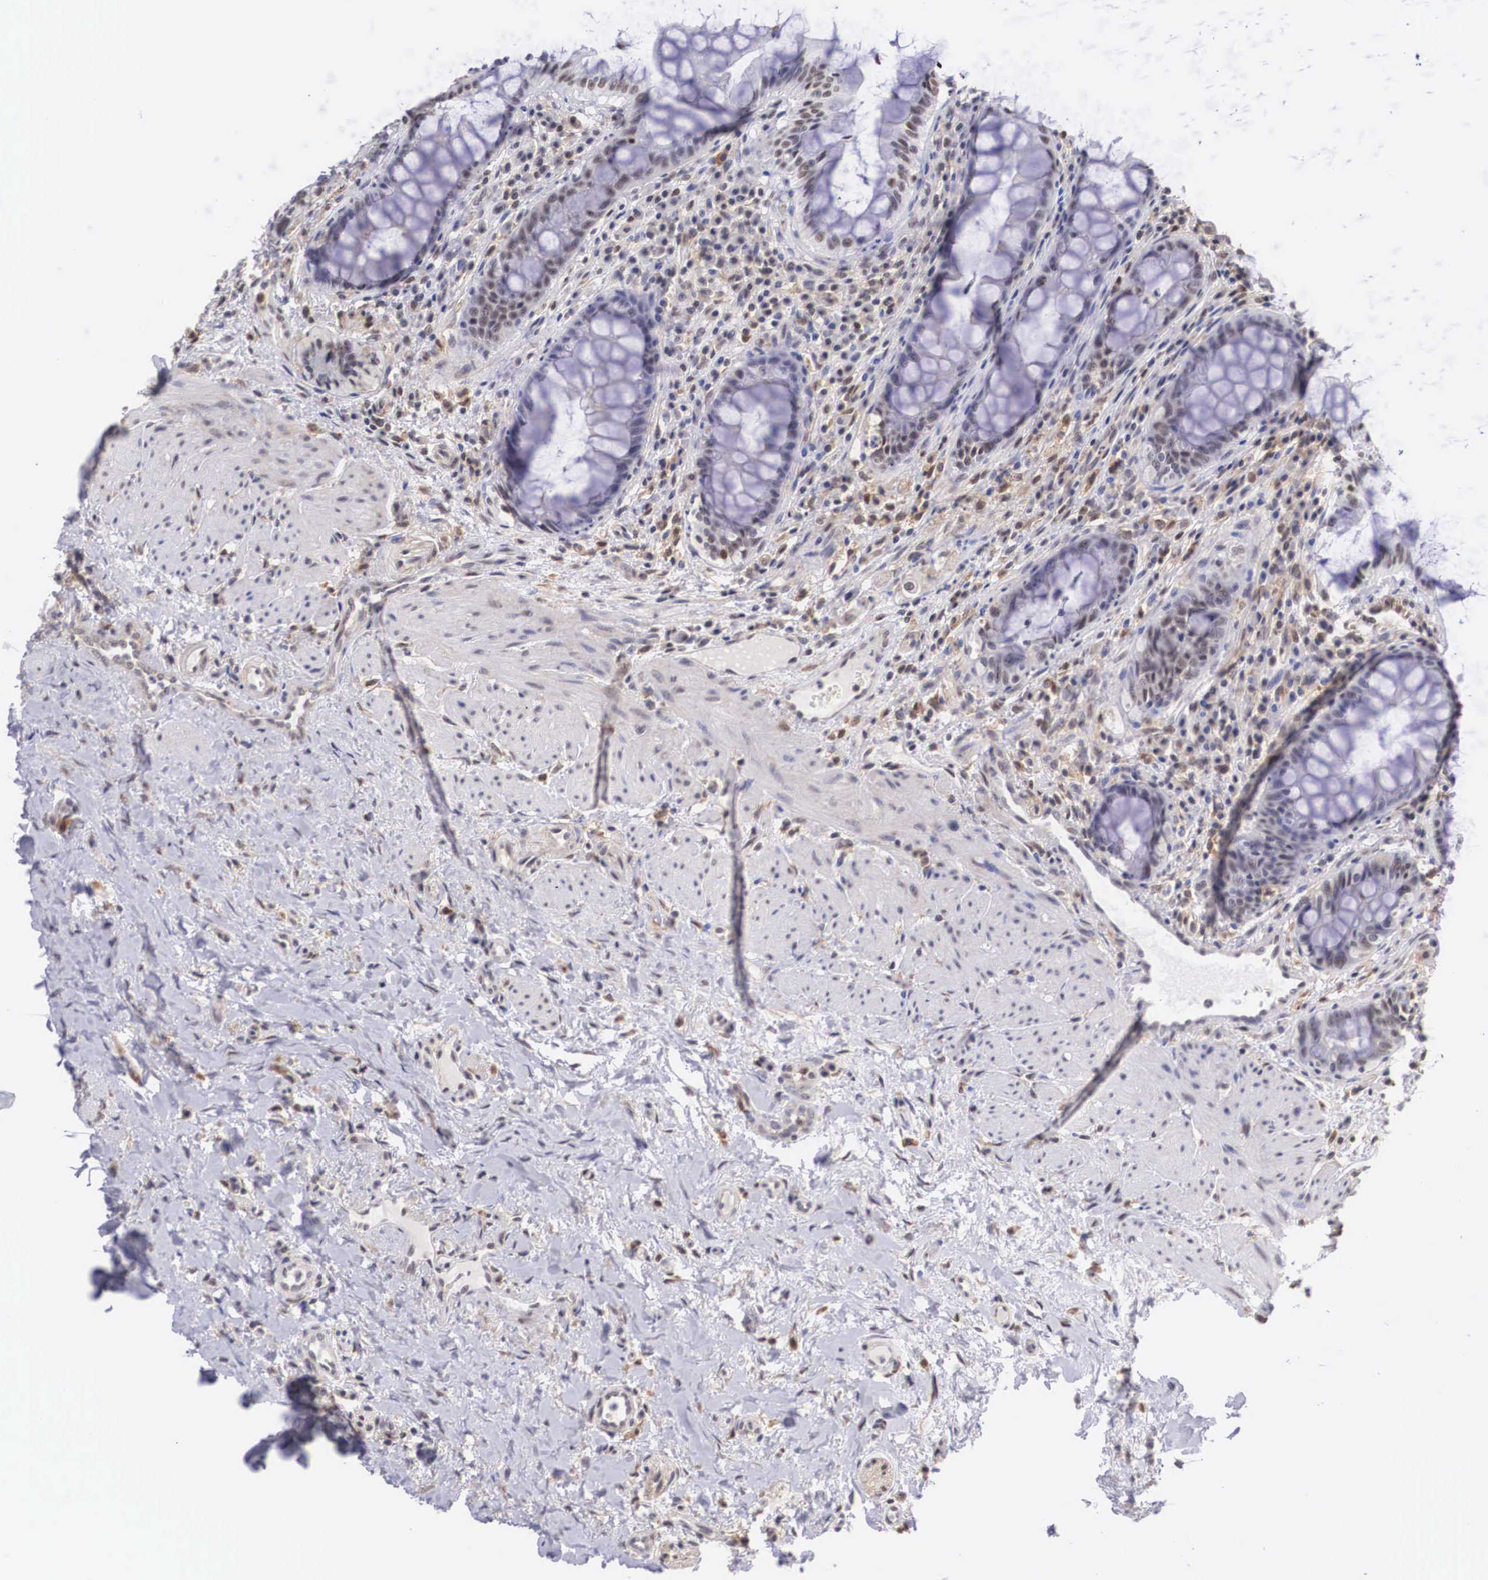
{"staining": {"intensity": "negative", "quantity": "none", "location": "none"}, "tissue": "rectum", "cell_type": "Glandular cells", "image_type": "normal", "snomed": [{"axis": "morphology", "description": "Normal tissue, NOS"}, {"axis": "topography", "description": "Rectum"}], "caption": "Immunohistochemistry of benign rectum exhibits no expression in glandular cells.", "gene": "NR4A2", "patient": {"sex": "female", "age": 75}}